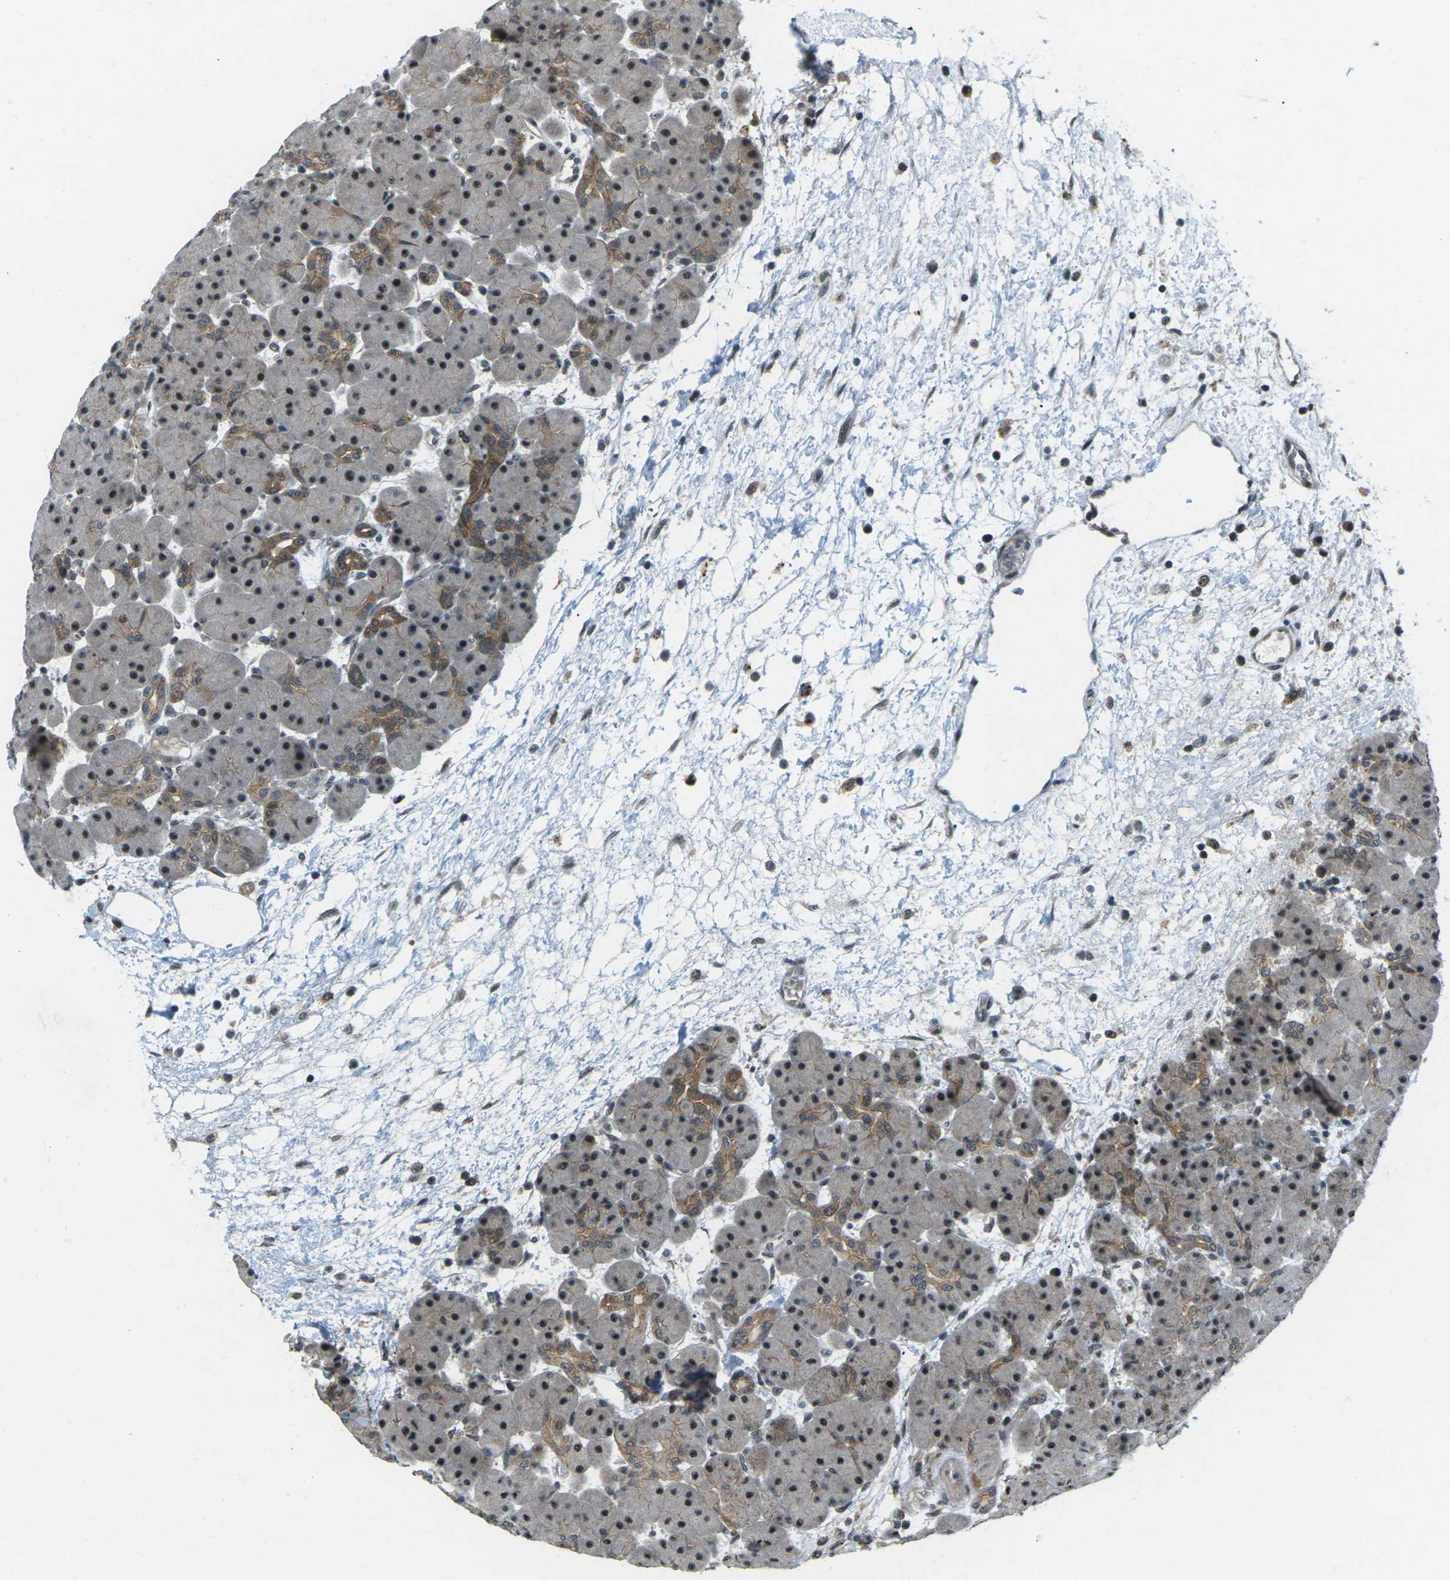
{"staining": {"intensity": "strong", "quantity": ">75%", "location": "cytoplasmic/membranous,nuclear"}, "tissue": "pancreas", "cell_type": "Exocrine glandular cells", "image_type": "normal", "snomed": [{"axis": "morphology", "description": "Normal tissue, NOS"}, {"axis": "topography", "description": "Pancreas"}], "caption": "Brown immunohistochemical staining in unremarkable human pancreas exhibits strong cytoplasmic/membranous,nuclear staining in approximately >75% of exocrine glandular cells. The staining is performed using DAB brown chromogen to label protein expression. The nuclei are counter-stained blue using hematoxylin.", "gene": "UBE2S", "patient": {"sex": "male", "age": 66}}